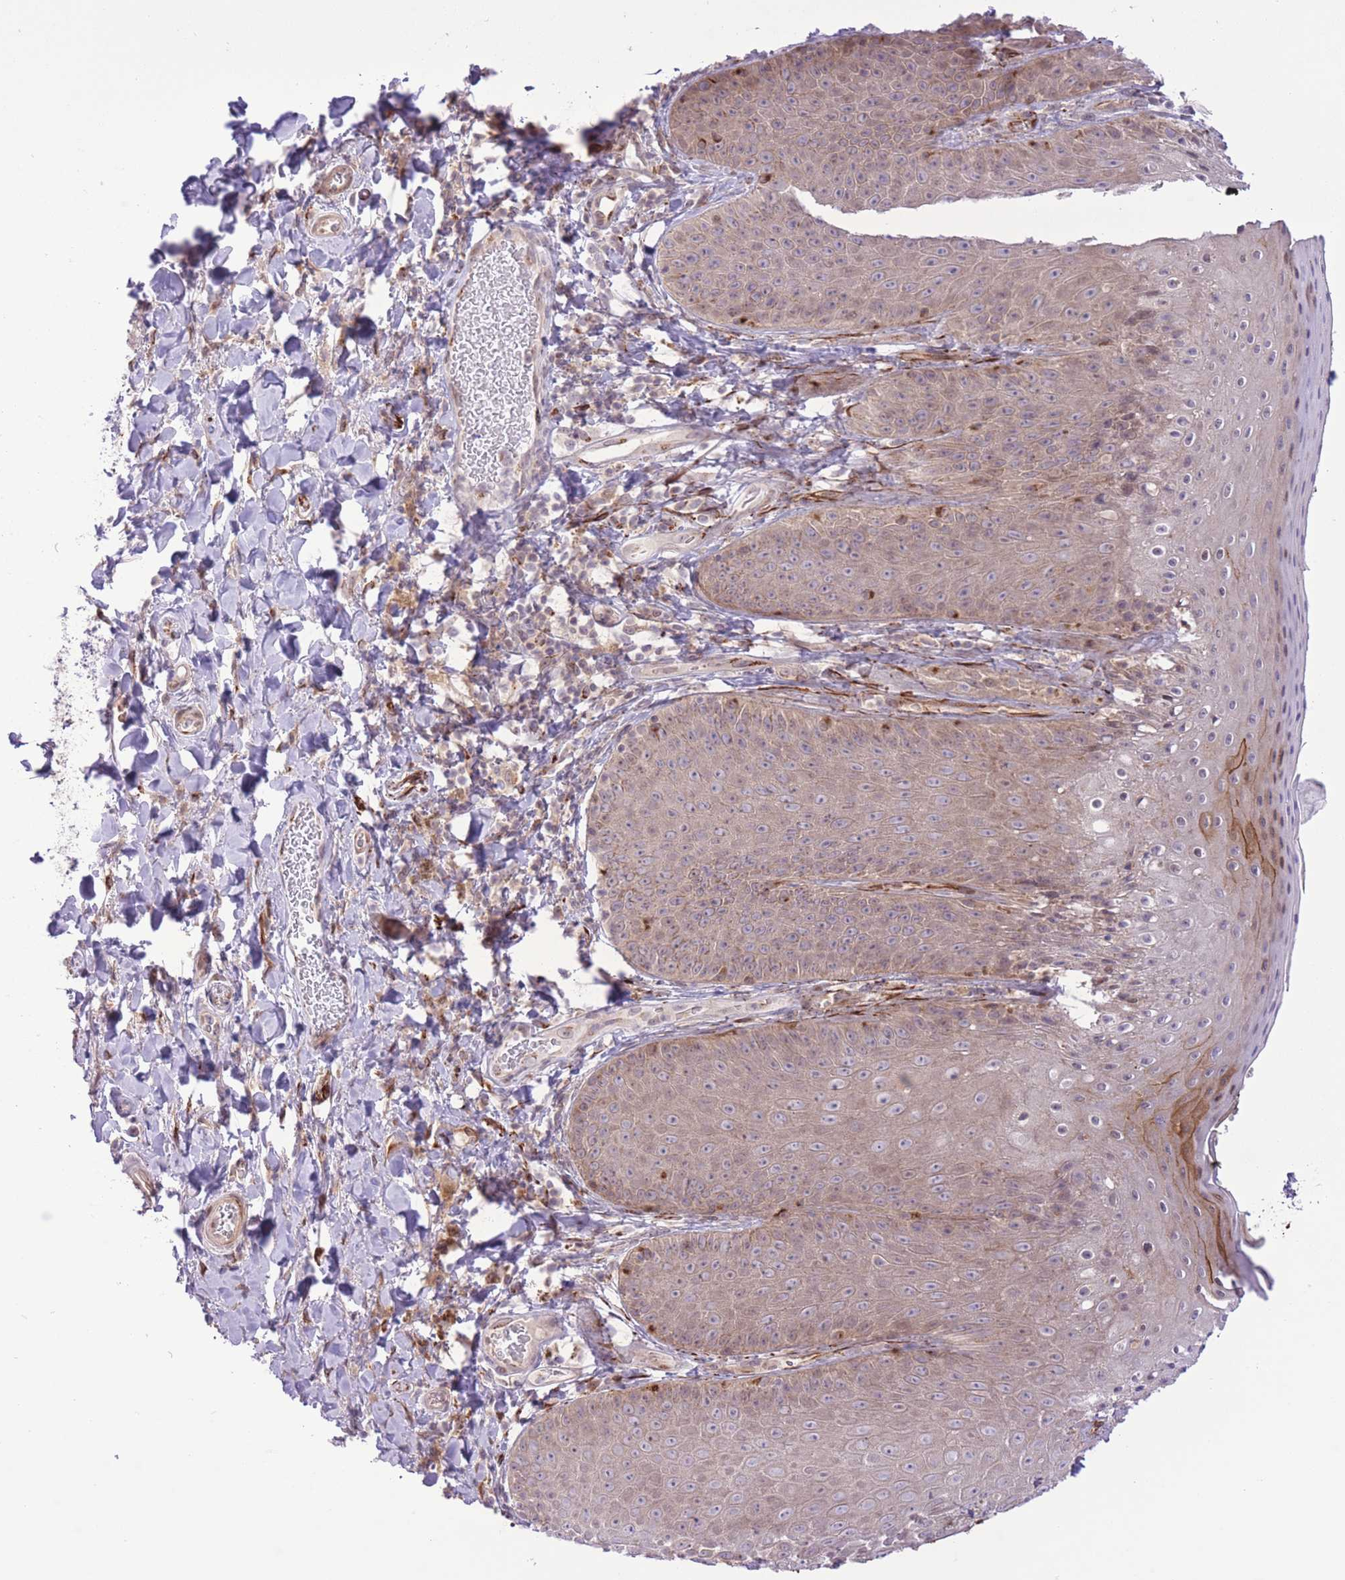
{"staining": {"intensity": "strong", "quantity": "<25%", "location": "cytoplasmic/membranous"}, "tissue": "skin", "cell_type": "Epidermal cells", "image_type": "normal", "snomed": [{"axis": "morphology", "description": "Normal tissue, NOS"}, {"axis": "topography", "description": "Anal"}, {"axis": "topography", "description": "Peripheral nerve tissue"}], "caption": "IHC image of benign human skin stained for a protein (brown), which demonstrates medium levels of strong cytoplasmic/membranous staining in approximately <25% of epidermal cells.", "gene": "ZBED5", "patient": {"sex": "male", "age": 53}}